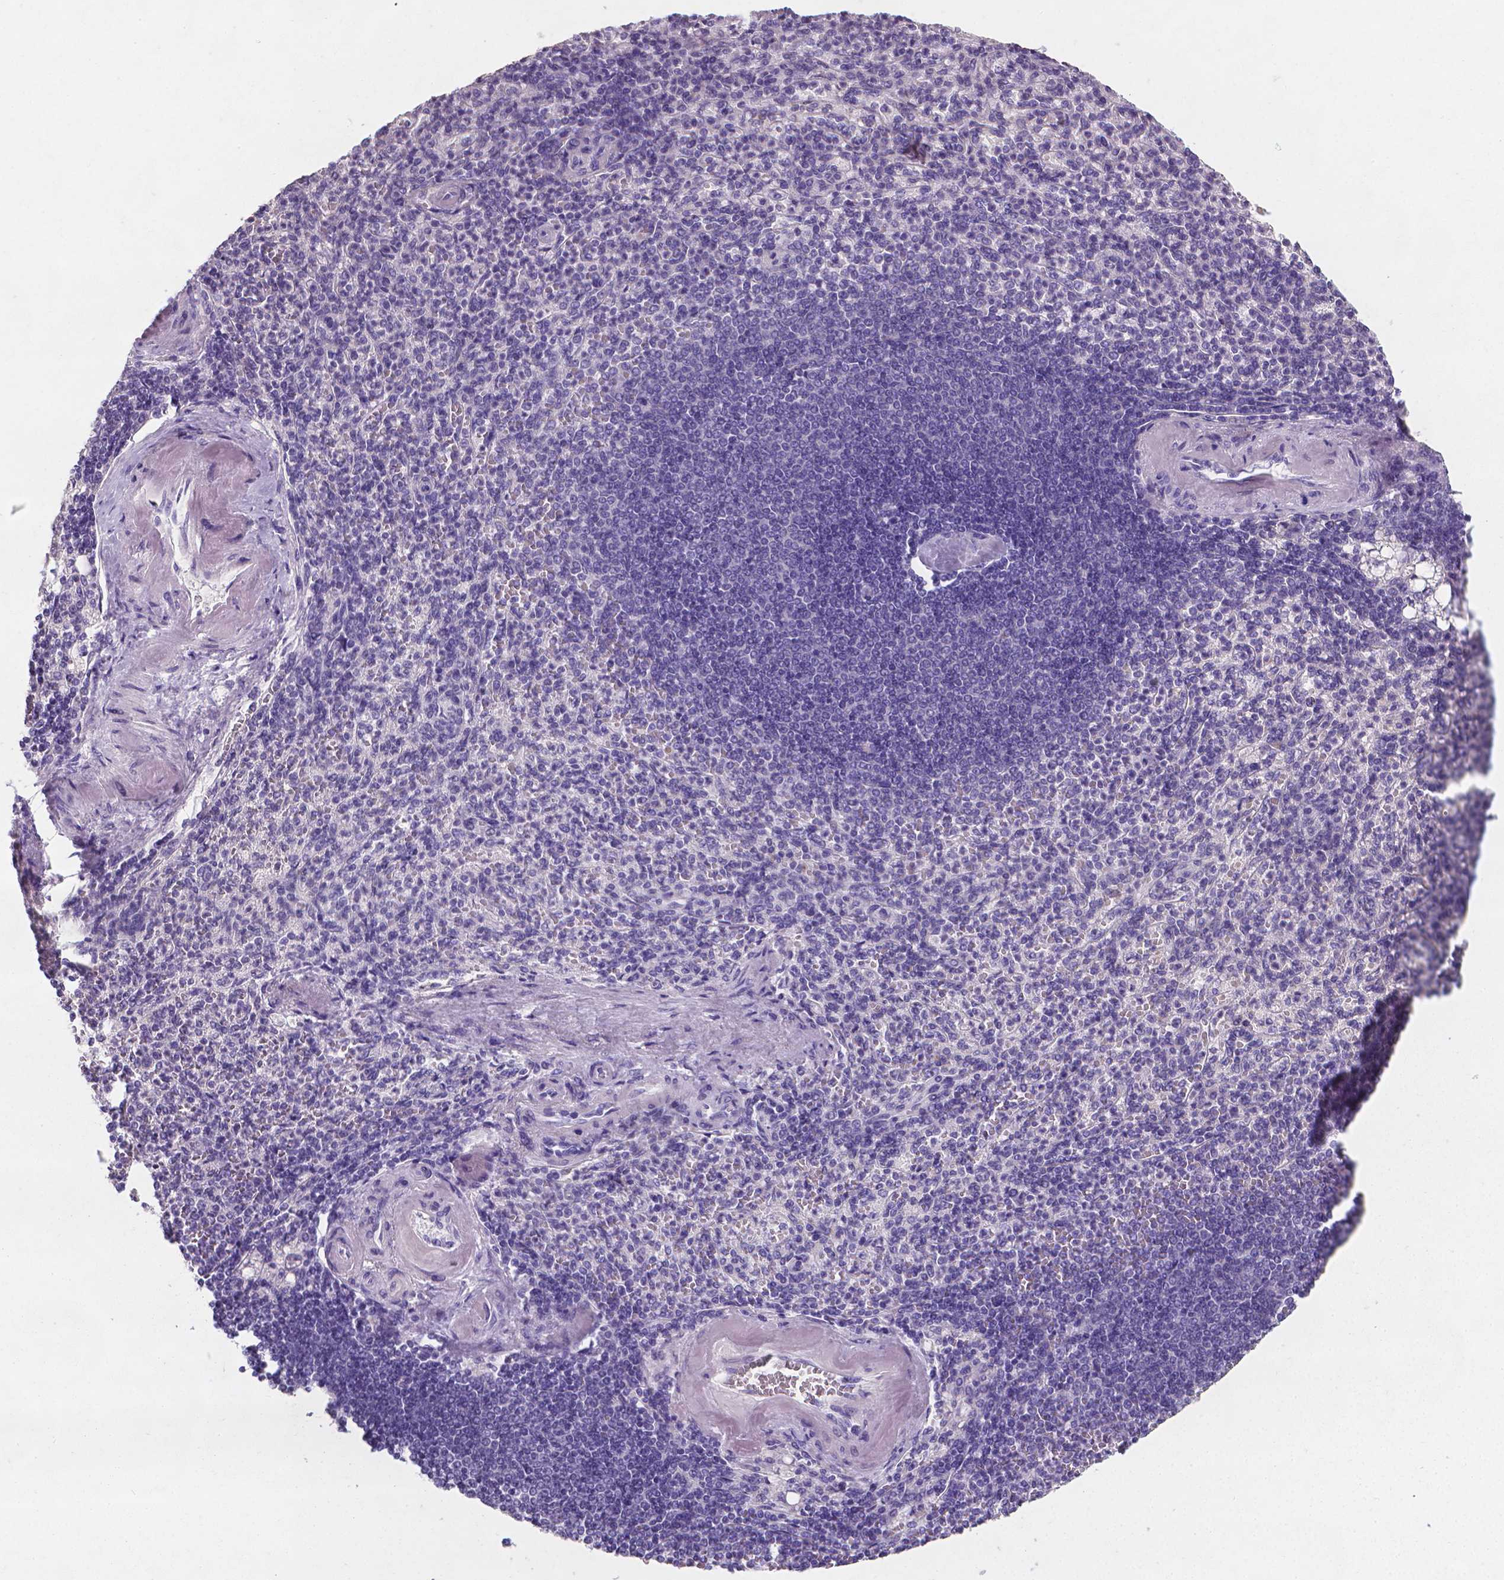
{"staining": {"intensity": "negative", "quantity": "none", "location": "none"}, "tissue": "spleen", "cell_type": "Cells in red pulp", "image_type": "normal", "snomed": [{"axis": "morphology", "description": "Normal tissue, NOS"}, {"axis": "topography", "description": "Spleen"}], "caption": "This histopathology image is of benign spleen stained with IHC to label a protein in brown with the nuclei are counter-stained blue. There is no staining in cells in red pulp. (IHC, brightfield microscopy, high magnification).", "gene": "XPNPEP2", "patient": {"sex": "female", "age": 74}}